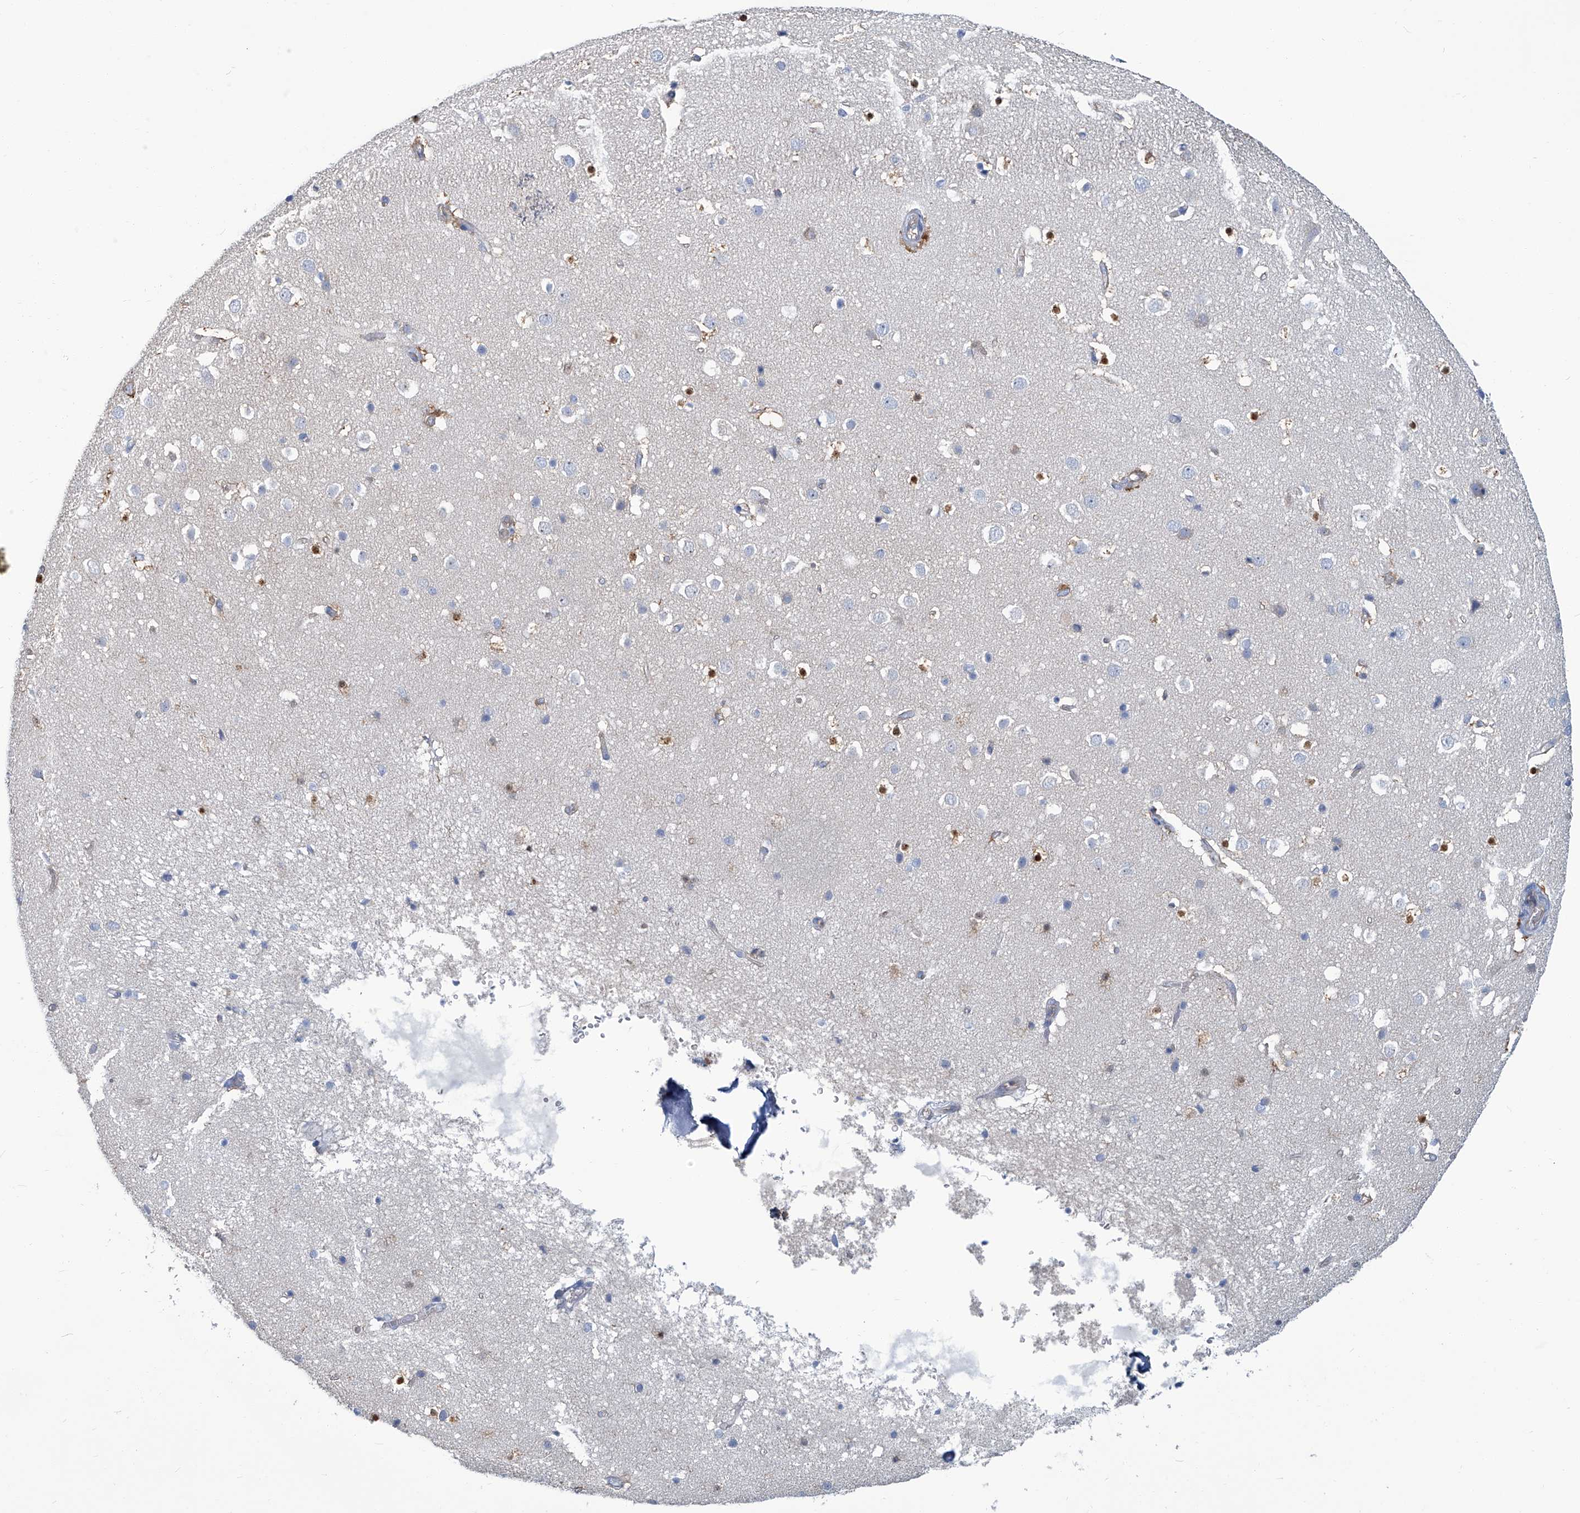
{"staining": {"intensity": "negative", "quantity": "none", "location": "none"}, "tissue": "cerebral cortex", "cell_type": "Endothelial cells", "image_type": "normal", "snomed": [{"axis": "morphology", "description": "Normal tissue, NOS"}, {"axis": "topography", "description": "Cerebral cortex"}], "caption": "This is a histopathology image of immunohistochemistry staining of benign cerebral cortex, which shows no staining in endothelial cells.", "gene": "PFKL", "patient": {"sex": "male", "age": 54}}